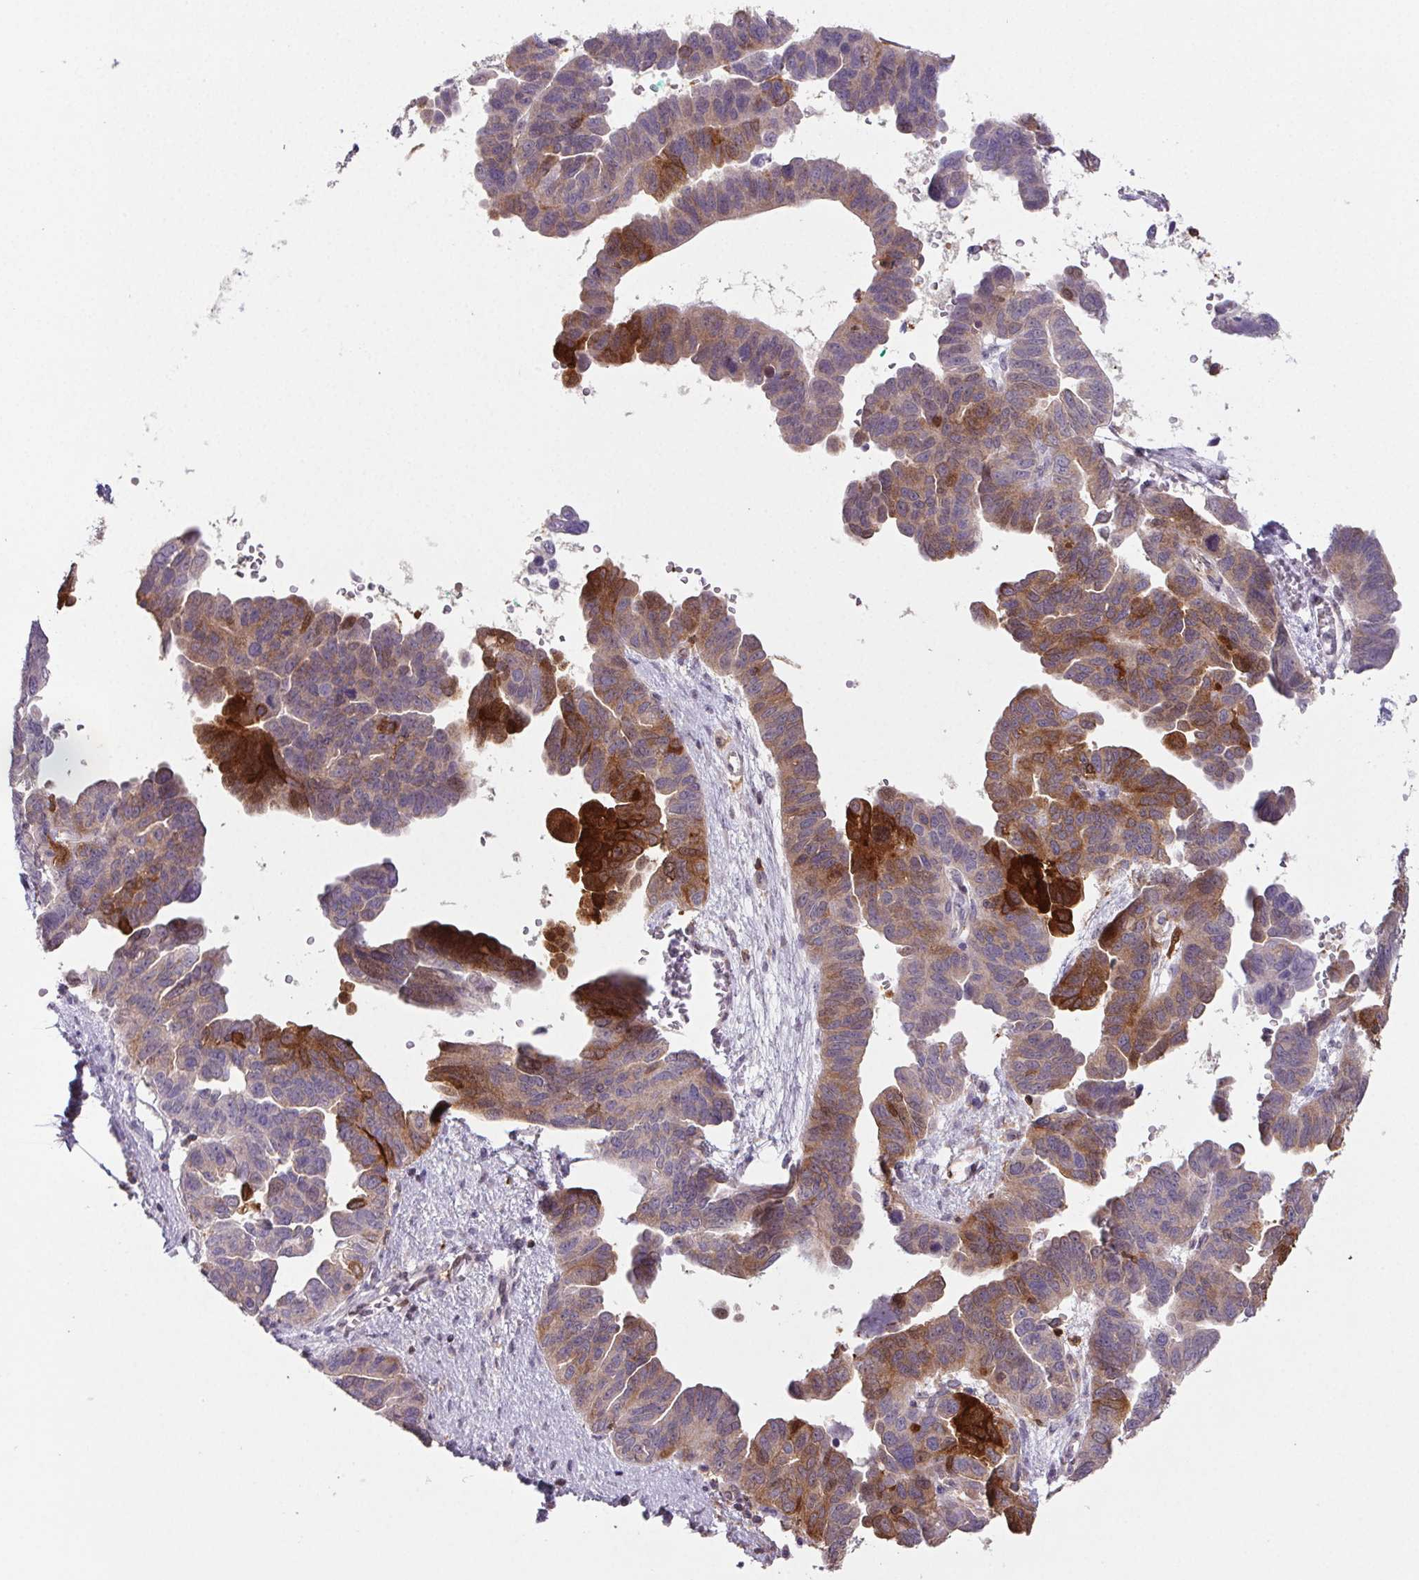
{"staining": {"intensity": "strong", "quantity": "<25%", "location": "cytoplasmic/membranous"}, "tissue": "ovarian cancer", "cell_type": "Tumor cells", "image_type": "cancer", "snomed": [{"axis": "morphology", "description": "Cystadenocarcinoma, serous, NOS"}, {"axis": "topography", "description": "Ovary"}], "caption": "Serous cystadenocarcinoma (ovarian) was stained to show a protein in brown. There is medium levels of strong cytoplasmic/membranous positivity in about <25% of tumor cells.", "gene": "GBP1", "patient": {"sex": "female", "age": 64}}